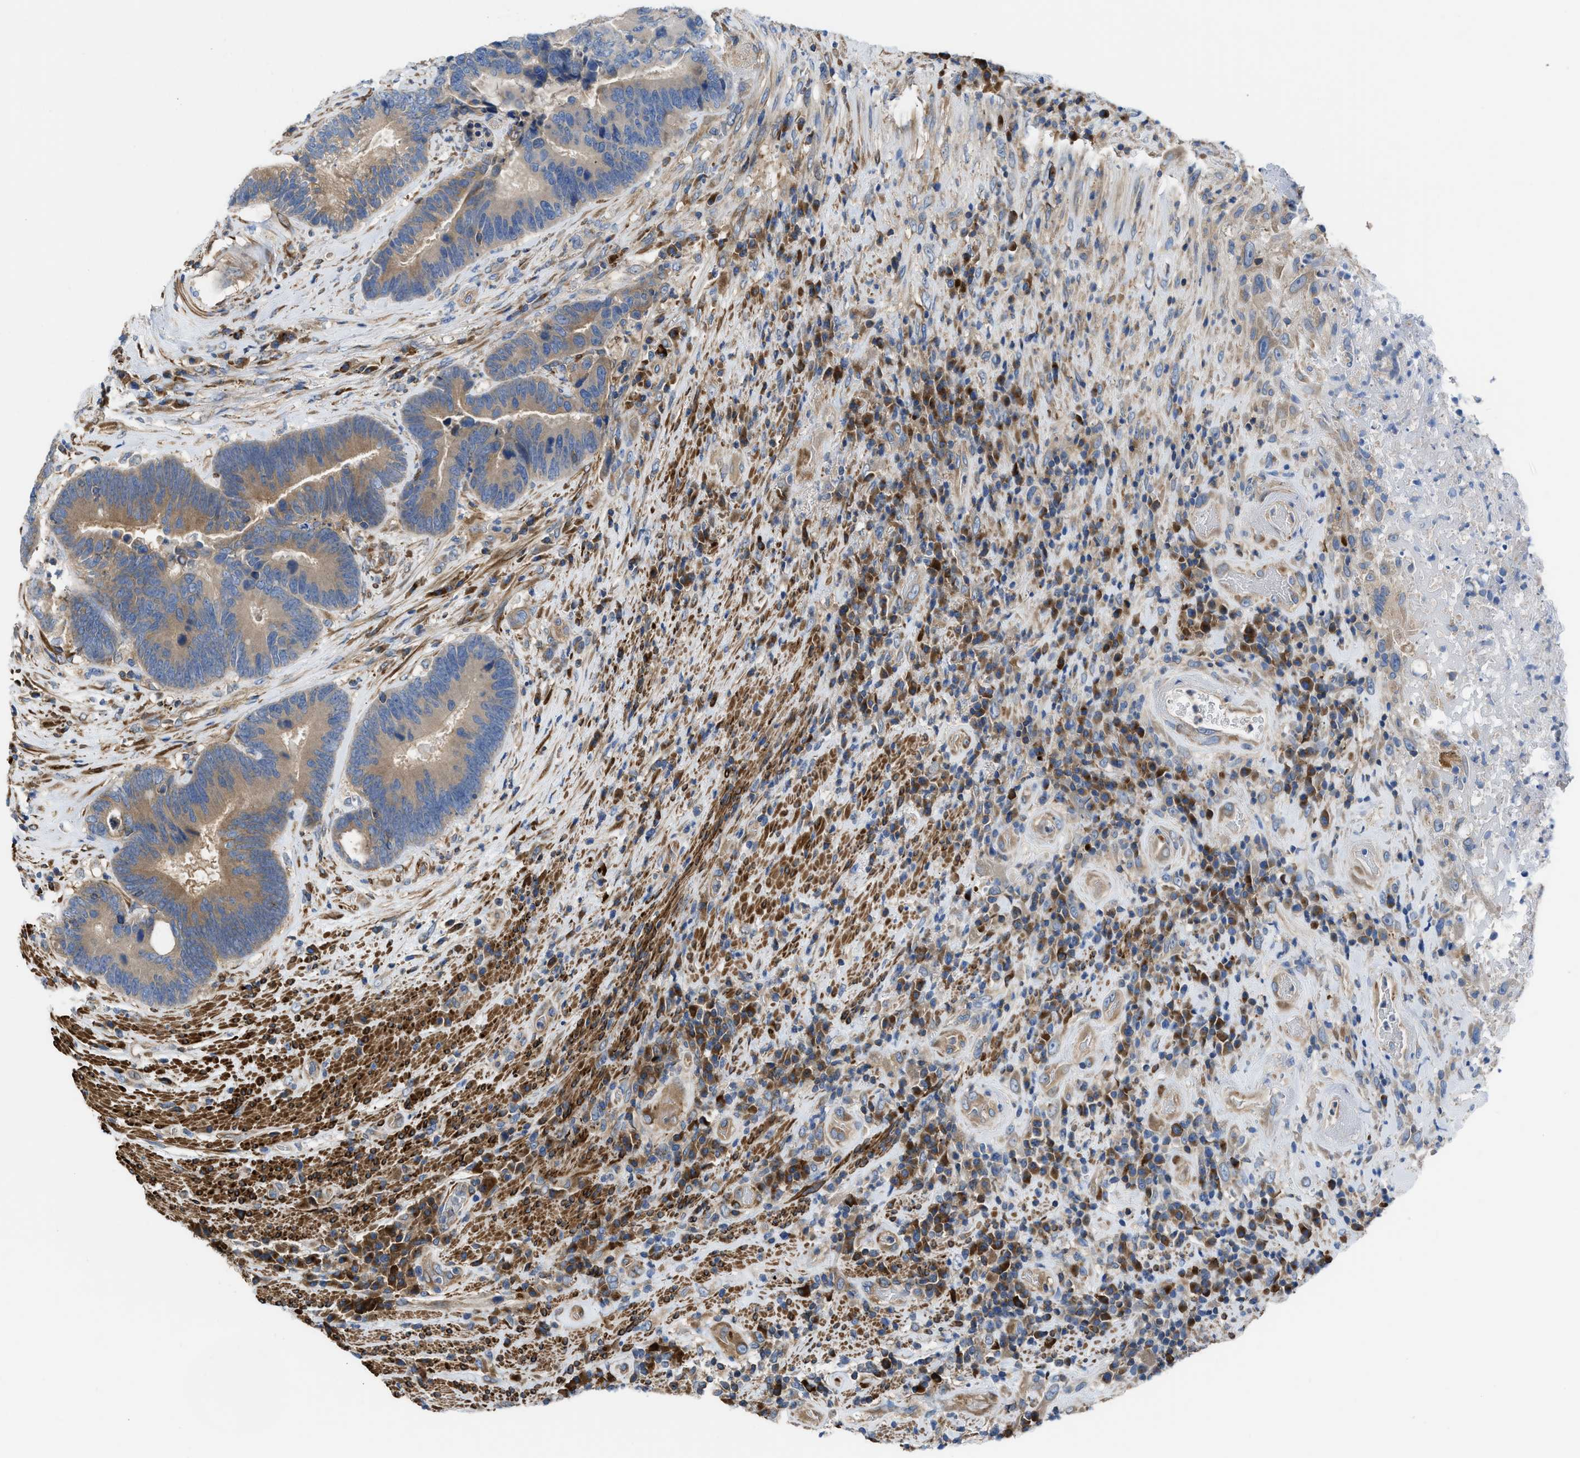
{"staining": {"intensity": "moderate", "quantity": ">75%", "location": "cytoplasmic/membranous"}, "tissue": "colorectal cancer", "cell_type": "Tumor cells", "image_type": "cancer", "snomed": [{"axis": "morphology", "description": "Adenocarcinoma, NOS"}, {"axis": "topography", "description": "Rectum"}], "caption": "High-power microscopy captured an immunohistochemistry photomicrograph of colorectal cancer, revealing moderate cytoplasmic/membranous positivity in approximately >75% of tumor cells. Nuclei are stained in blue.", "gene": "CHKB", "patient": {"sex": "female", "age": 89}}